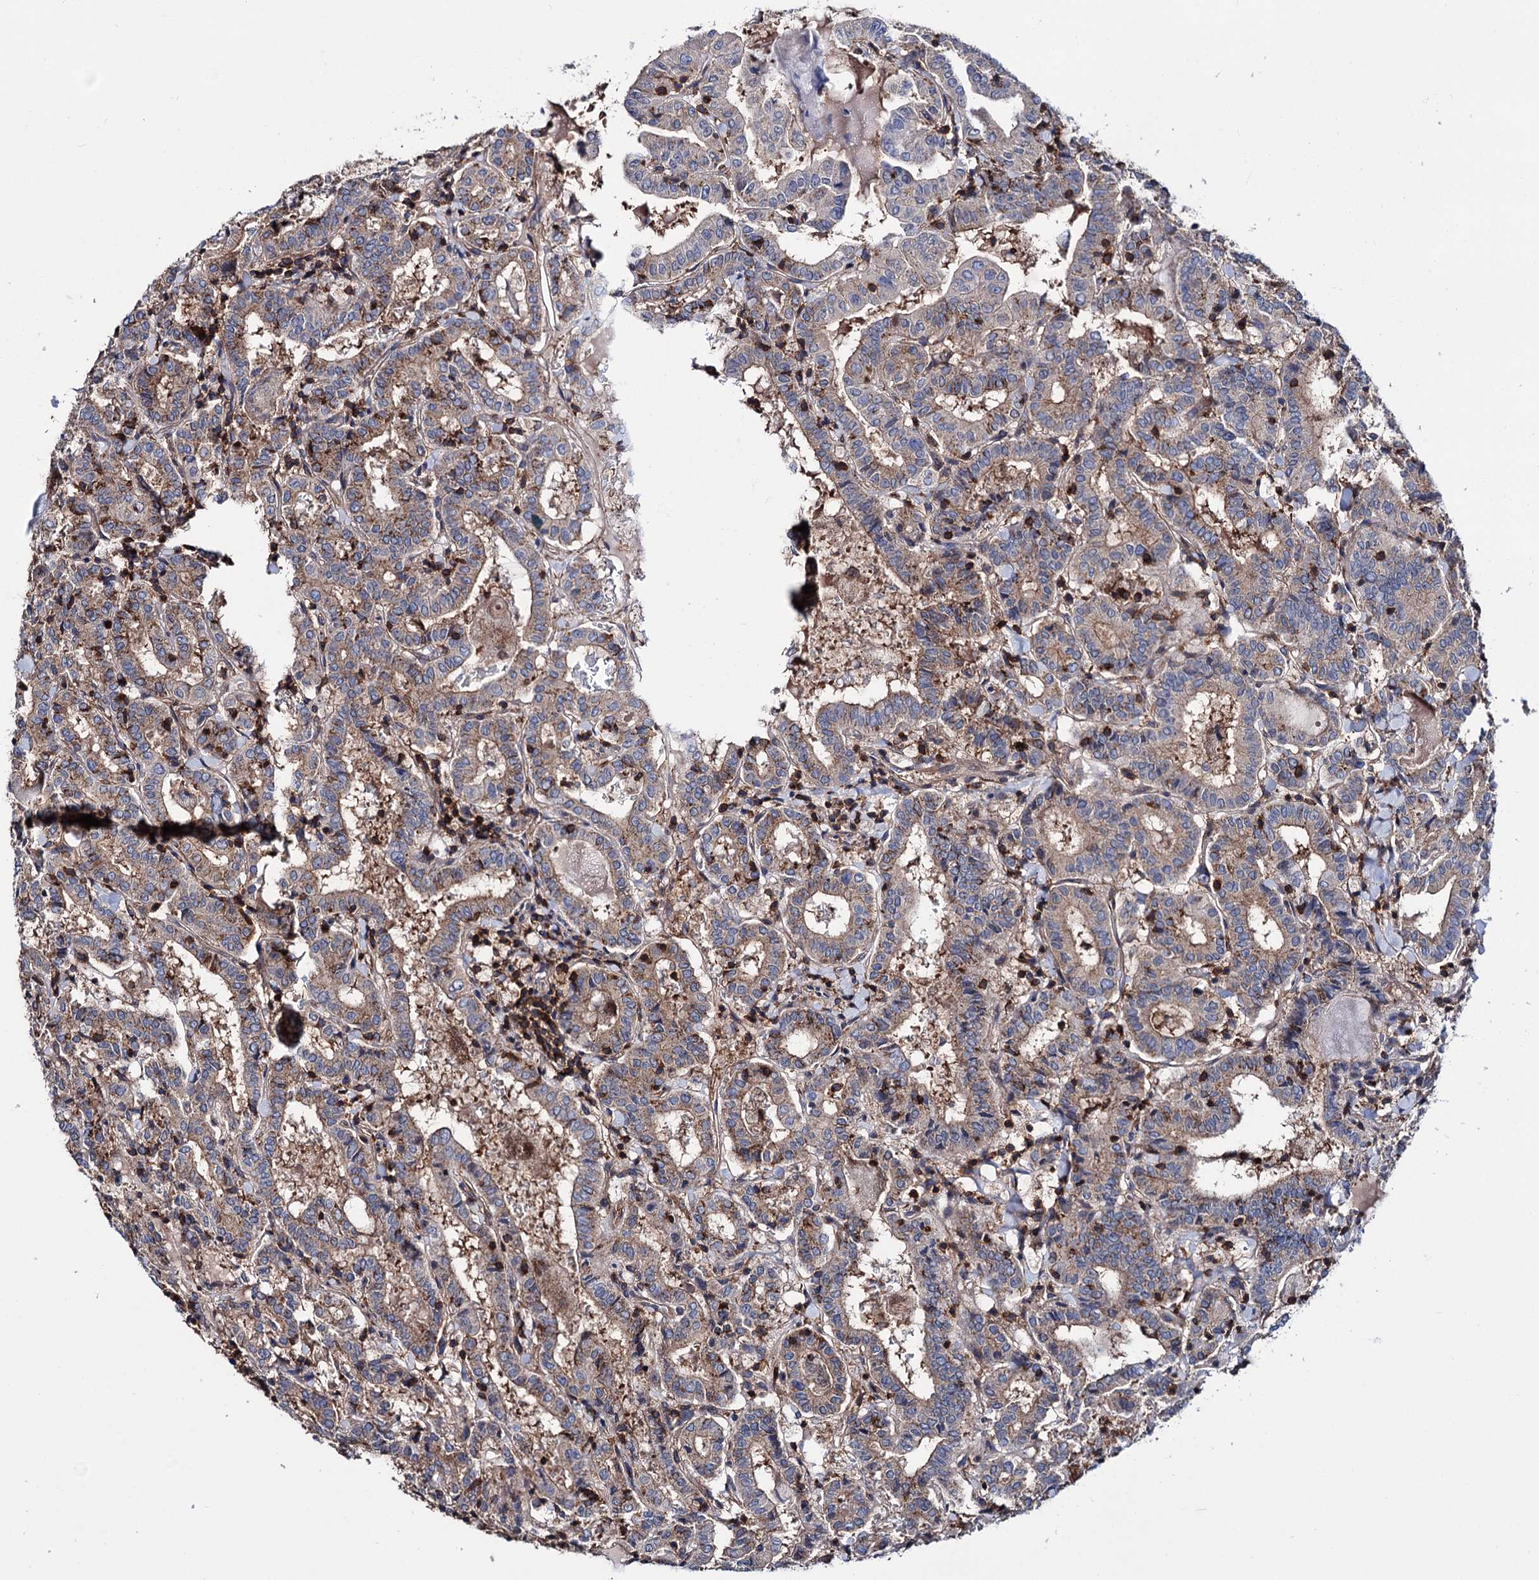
{"staining": {"intensity": "weak", "quantity": "25%-75%", "location": "cytoplasmic/membranous"}, "tissue": "thyroid cancer", "cell_type": "Tumor cells", "image_type": "cancer", "snomed": [{"axis": "morphology", "description": "Papillary adenocarcinoma, NOS"}, {"axis": "topography", "description": "Thyroid gland"}], "caption": "Weak cytoplasmic/membranous positivity is present in approximately 25%-75% of tumor cells in thyroid cancer.", "gene": "DEF6", "patient": {"sex": "female", "age": 72}}